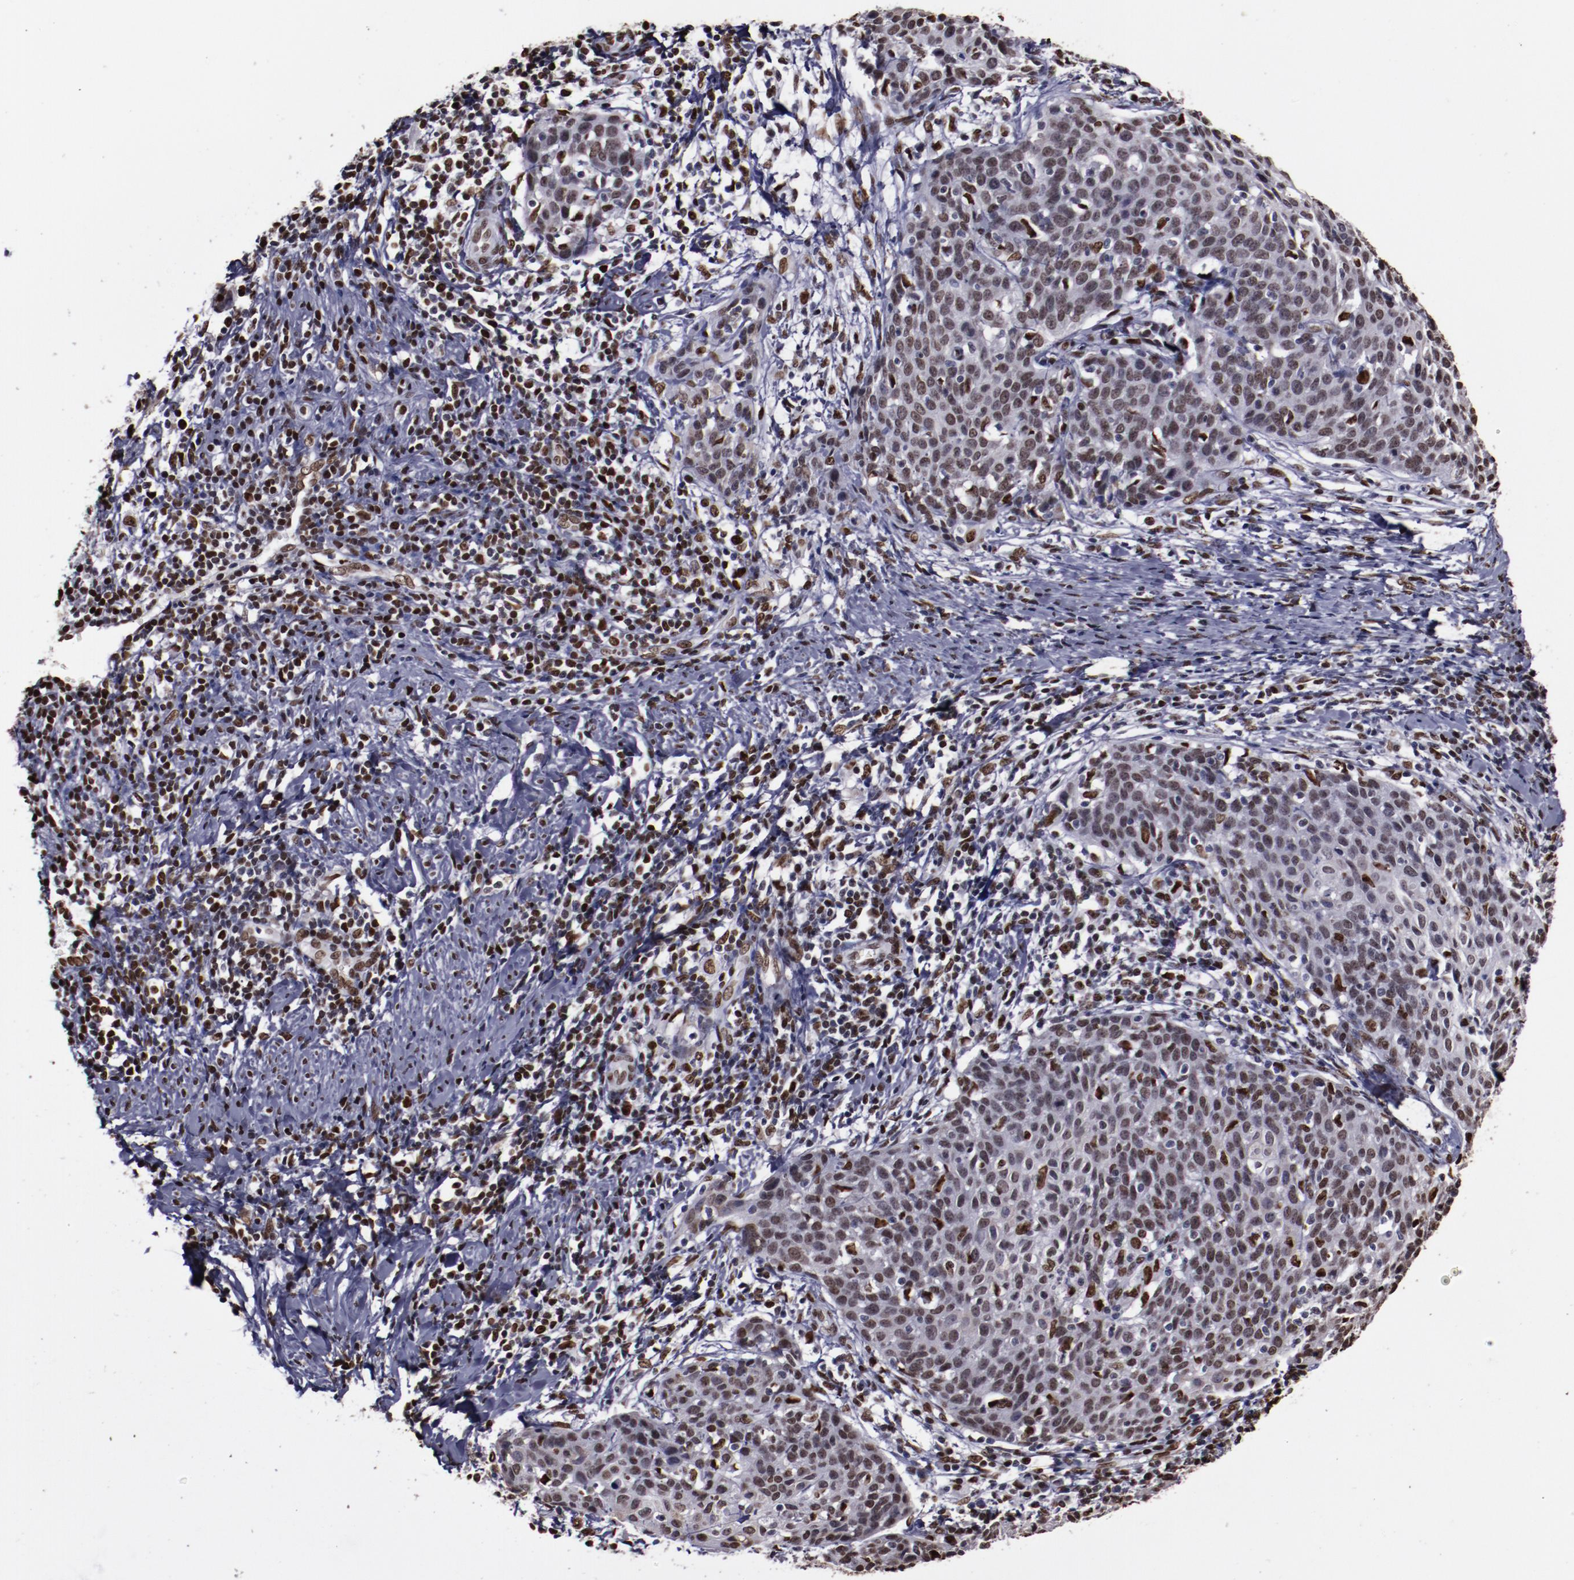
{"staining": {"intensity": "weak", "quantity": ">75%", "location": "nuclear"}, "tissue": "cervical cancer", "cell_type": "Tumor cells", "image_type": "cancer", "snomed": [{"axis": "morphology", "description": "Squamous cell carcinoma, NOS"}, {"axis": "topography", "description": "Cervix"}], "caption": "Cervical cancer was stained to show a protein in brown. There is low levels of weak nuclear expression in approximately >75% of tumor cells. (DAB (3,3'-diaminobenzidine) = brown stain, brightfield microscopy at high magnification).", "gene": "APEX1", "patient": {"sex": "female", "age": 38}}